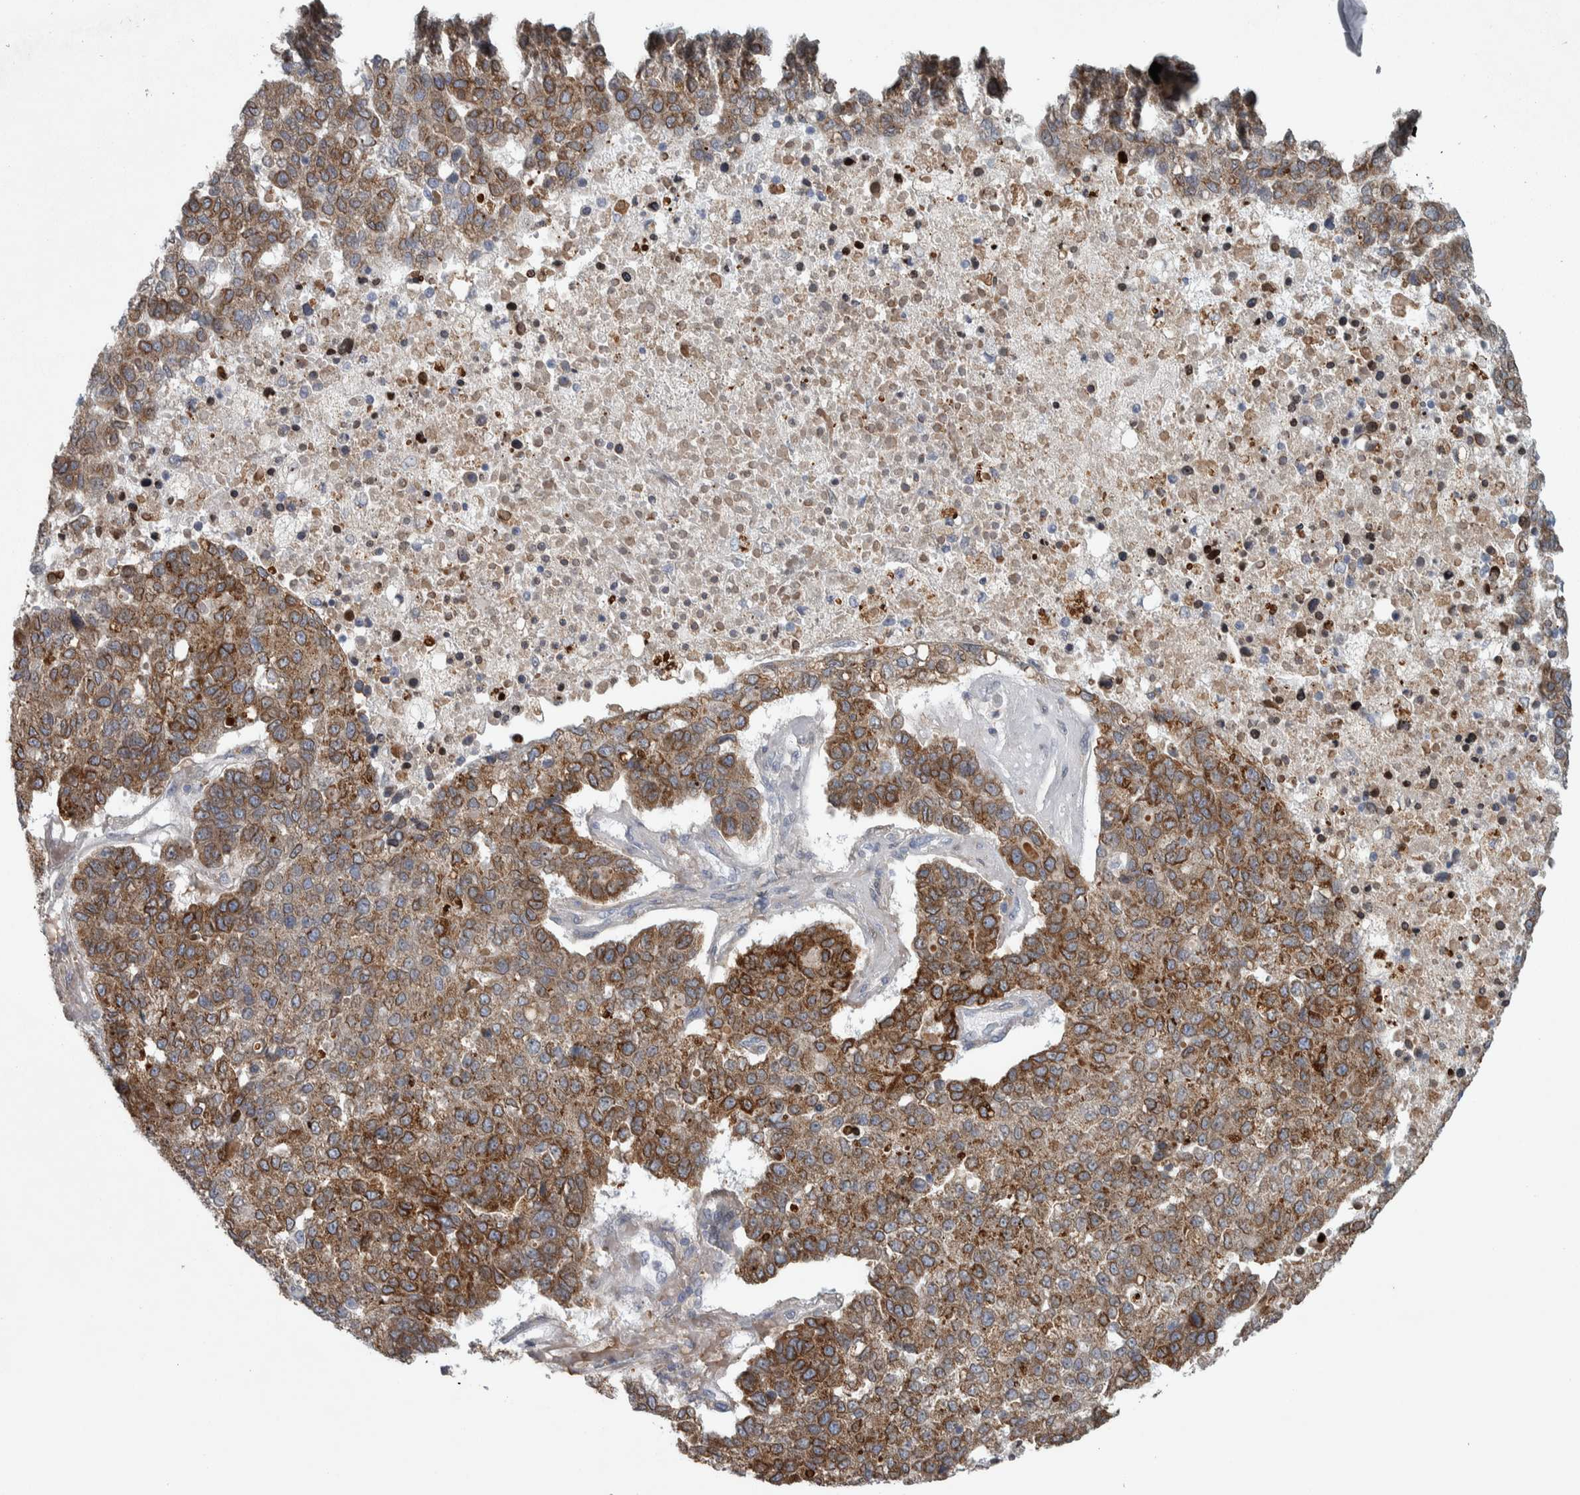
{"staining": {"intensity": "moderate", "quantity": ">75%", "location": "cytoplasmic/membranous"}, "tissue": "pancreatic cancer", "cell_type": "Tumor cells", "image_type": "cancer", "snomed": [{"axis": "morphology", "description": "Adenocarcinoma, NOS"}, {"axis": "topography", "description": "Pancreas"}], "caption": "This micrograph reveals pancreatic cancer stained with immunohistochemistry to label a protein in brown. The cytoplasmic/membranous of tumor cells show moderate positivity for the protein. Nuclei are counter-stained blue.", "gene": "SIGMAR1", "patient": {"sex": "female", "age": 61}}